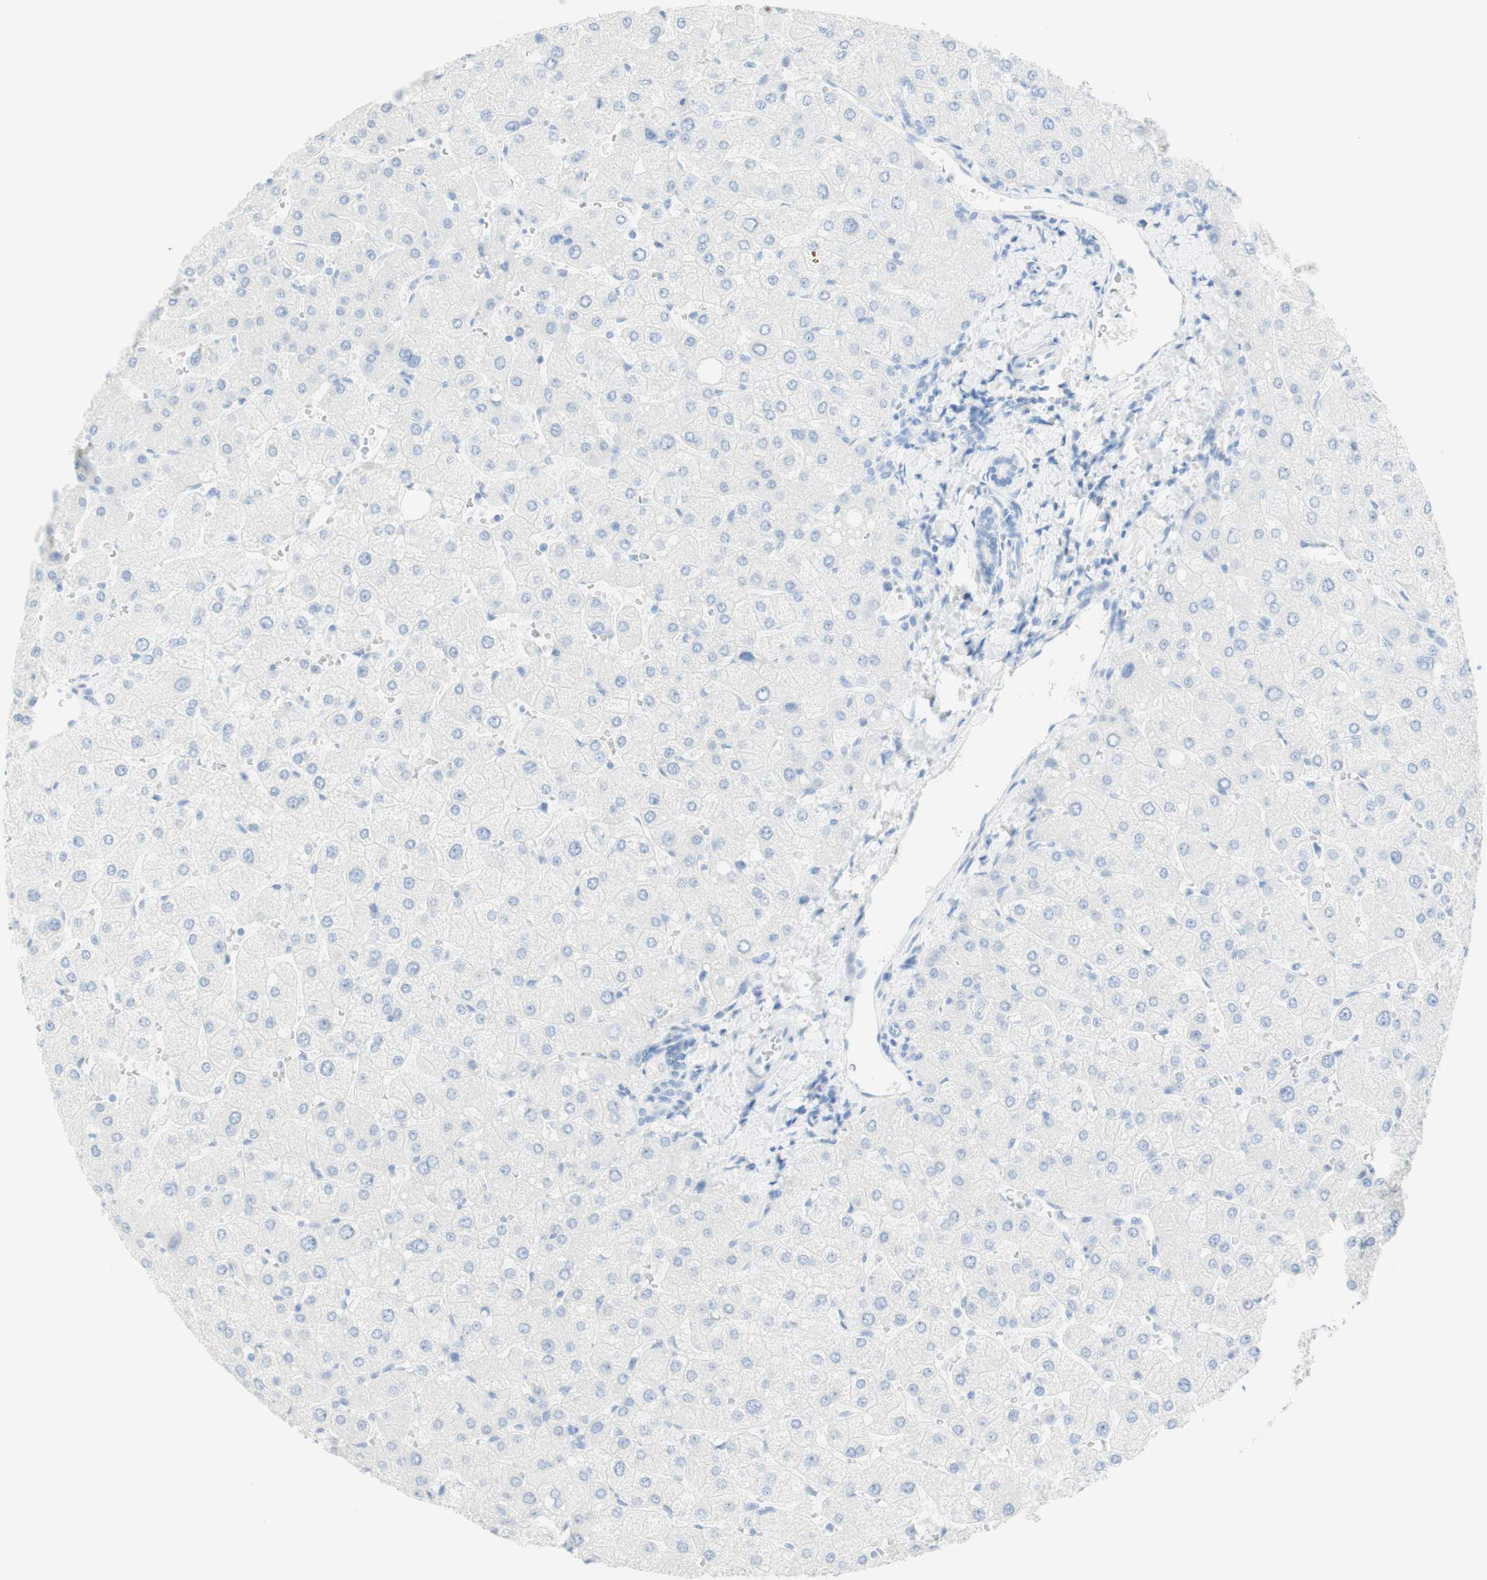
{"staining": {"intensity": "negative", "quantity": "none", "location": "none"}, "tissue": "liver", "cell_type": "Cholangiocytes", "image_type": "normal", "snomed": [{"axis": "morphology", "description": "Normal tissue, NOS"}, {"axis": "topography", "description": "Liver"}], "caption": "This is an immunohistochemistry micrograph of benign human liver. There is no positivity in cholangiocytes.", "gene": "TPO", "patient": {"sex": "male", "age": 55}}